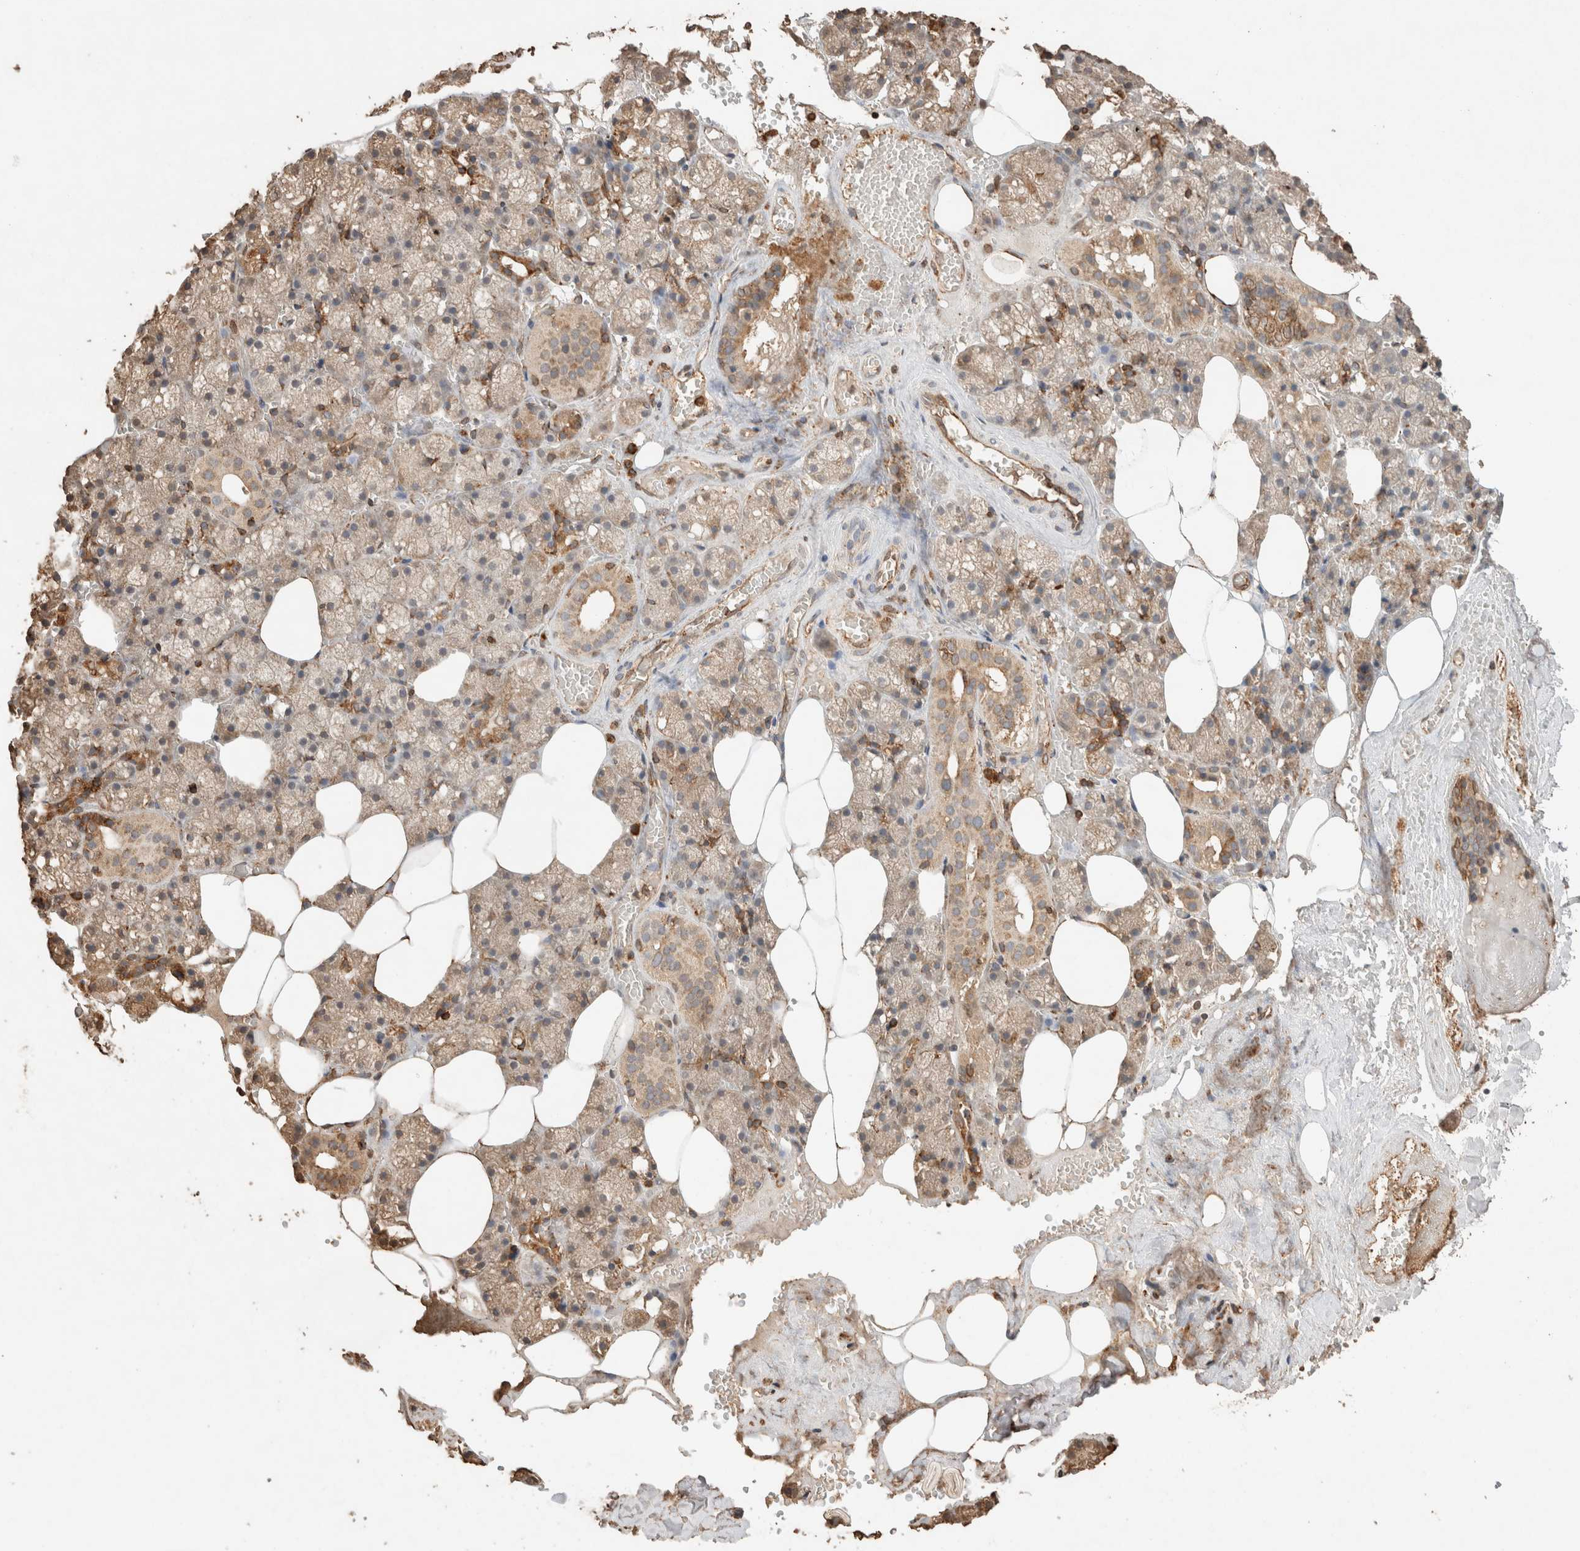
{"staining": {"intensity": "weak", "quantity": ">75%", "location": "cytoplasmic/membranous"}, "tissue": "salivary gland", "cell_type": "Glandular cells", "image_type": "normal", "snomed": [{"axis": "morphology", "description": "Normal tissue, NOS"}, {"axis": "topography", "description": "Salivary gland"}], "caption": "Immunohistochemistry (IHC) image of benign human salivary gland stained for a protein (brown), which shows low levels of weak cytoplasmic/membranous expression in about >75% of glandular cells.", "gene": "ERAP1", "patient": {"sex": "male", "age": 62}}